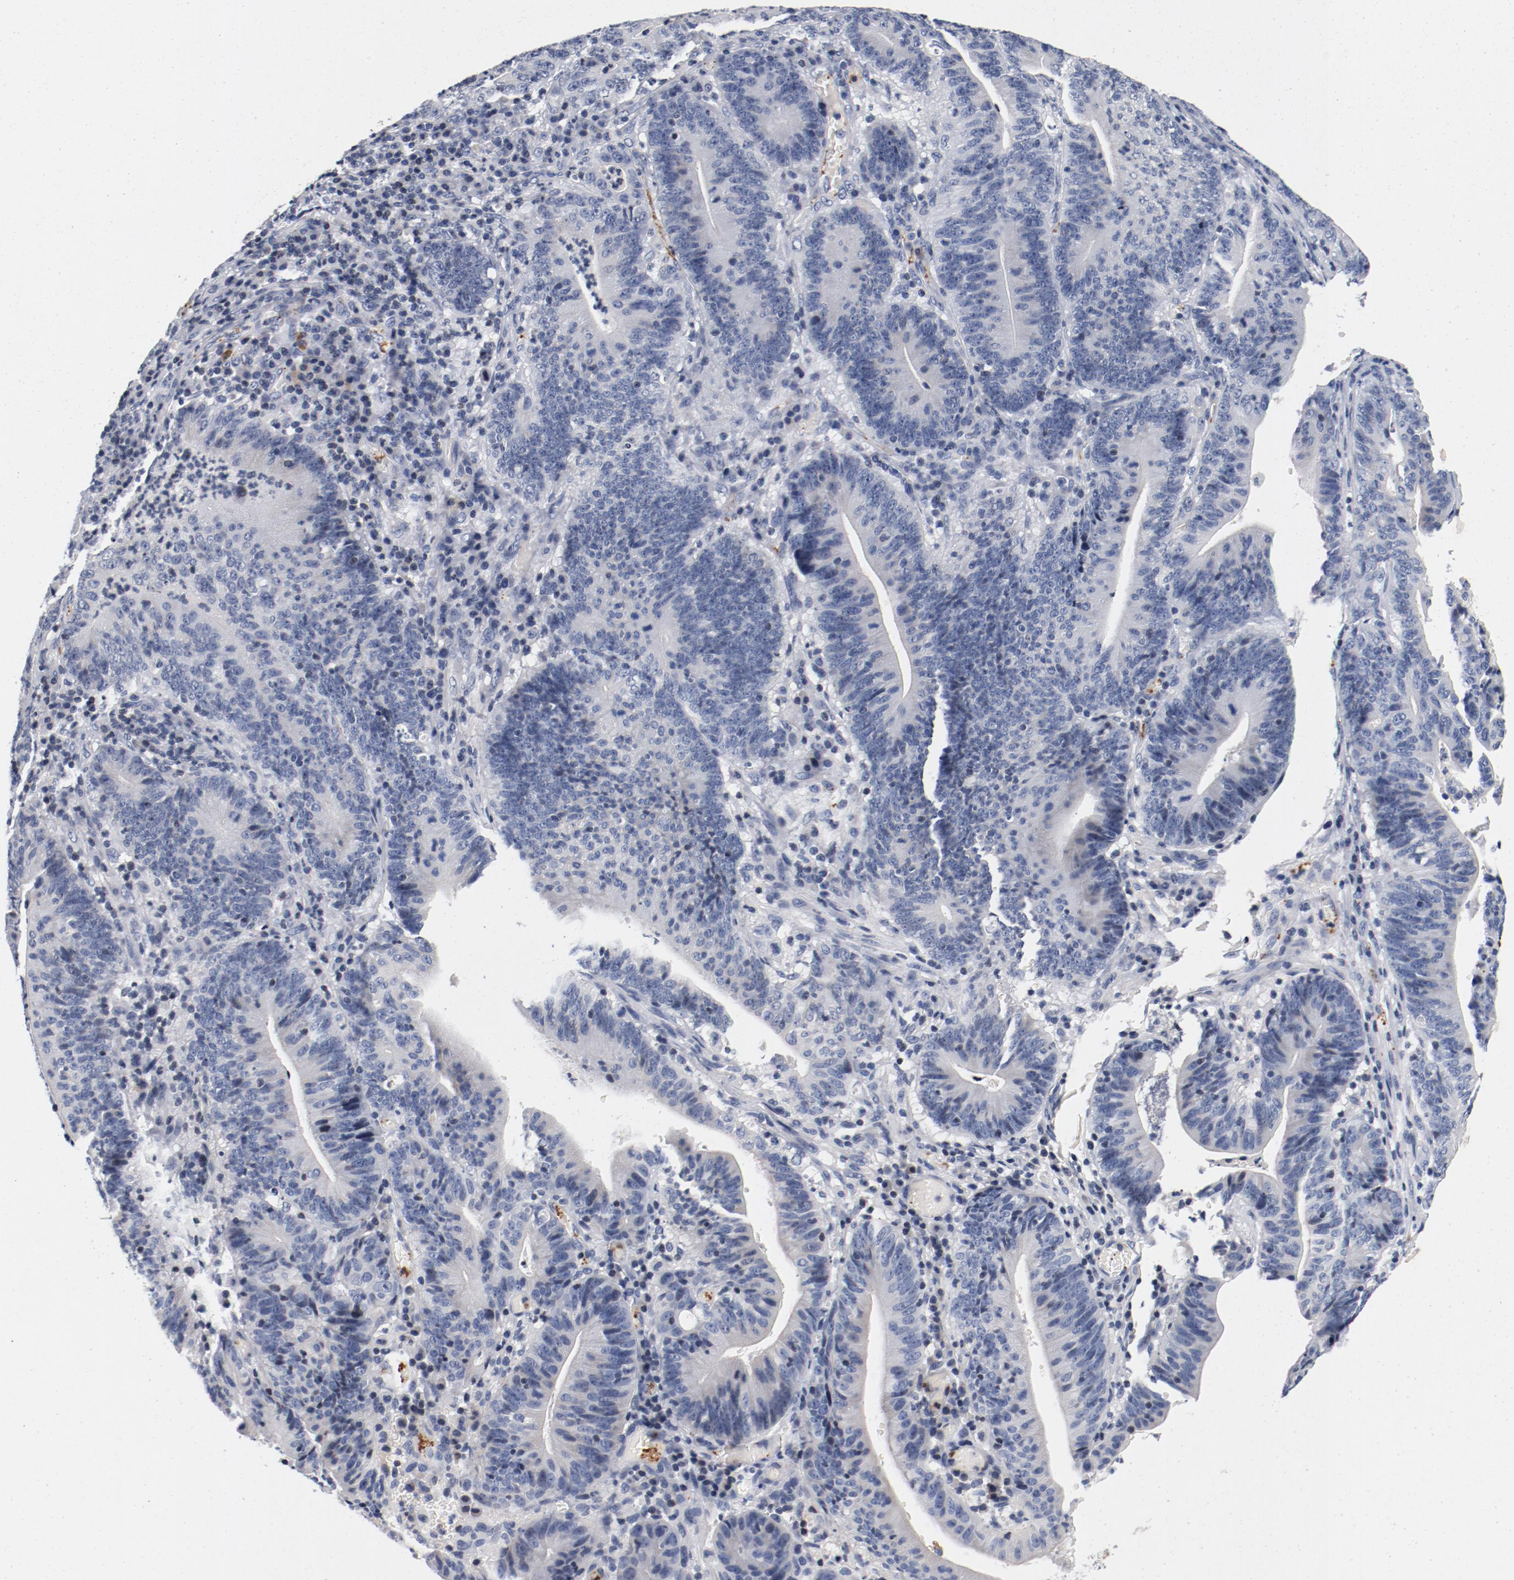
{"staining": {"intensity": "negative", "quantity": "none", "location": "none"}, "tissue": "stomach cancer", "cell_type": "Tumor cells", "image_type": "cancer", "snomed": [{"axis": "morphology", "description": "Adenocarcinoma, NOS"}, {"axis": "topography", "description": "Stomach, lower"}], "caption": "A micrograph of human adenocarcinoma (stomach) is negative for staining in tumor cells. (DAB IHC, high magnification).", "gene": "PIM1", "patient": {"sex": "female", "age": 86}}